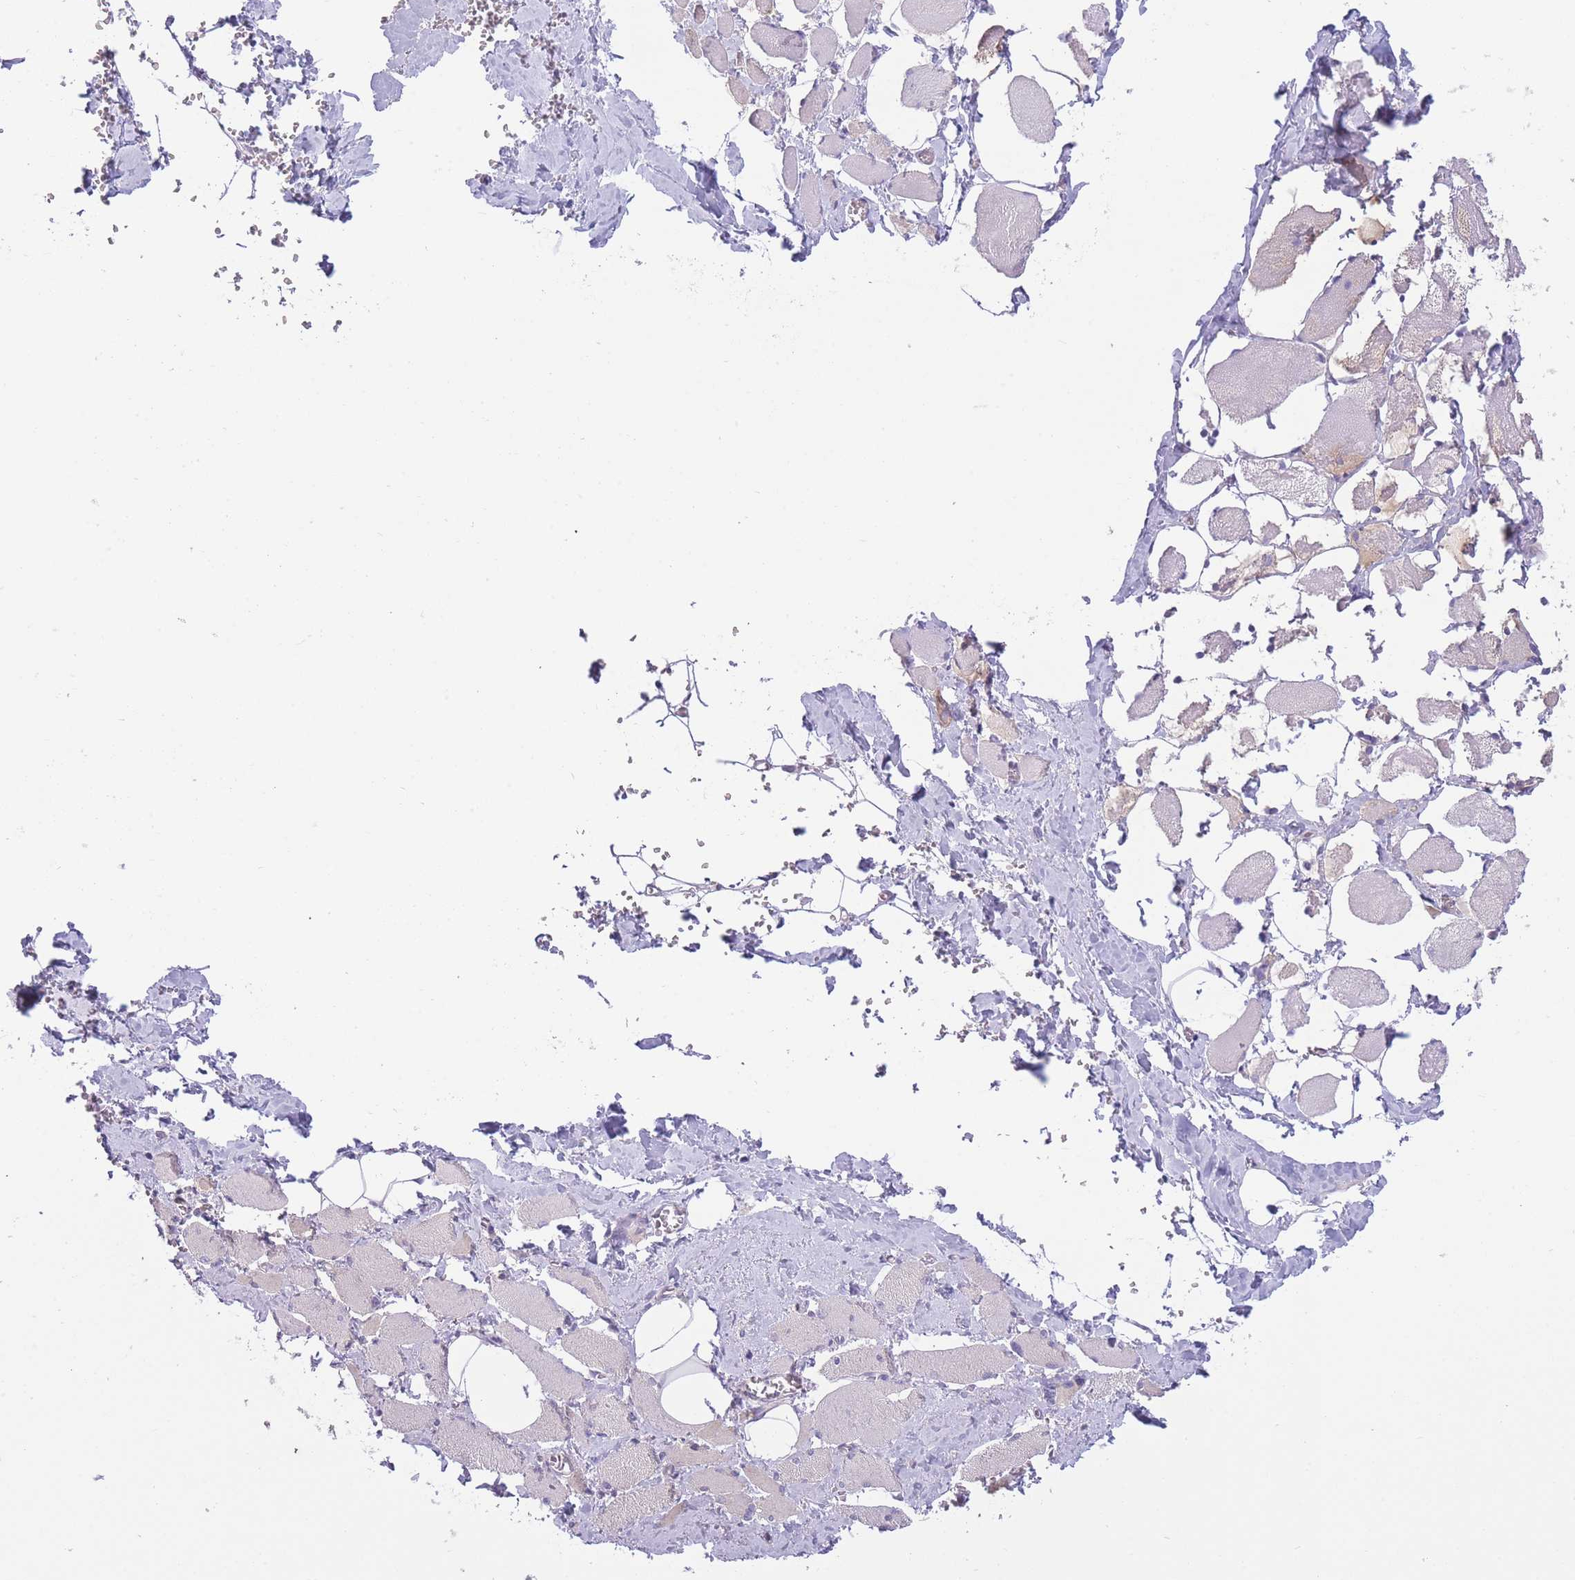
{"staining": {"intensity": "negative", "quantity": "none", "location": "none"}, "tissue": "skeletal muscle", "cell_type": "Myocytes", "image_type": "normal", "snomed": [{"axis": "morphology", "description": "Normal tissue, NOS"}, {"axis": "morphology", "description": "Basal cell carcinoma"}, {"axis": "topography", "description": "Skeletal muscle"}], "caption": "The immunohistochemistry (IHC) image has no significant expression in myocytes of skeletal muscle.", "gene": "CCT6A", "patient": {"sex": "female", "age": 64}}